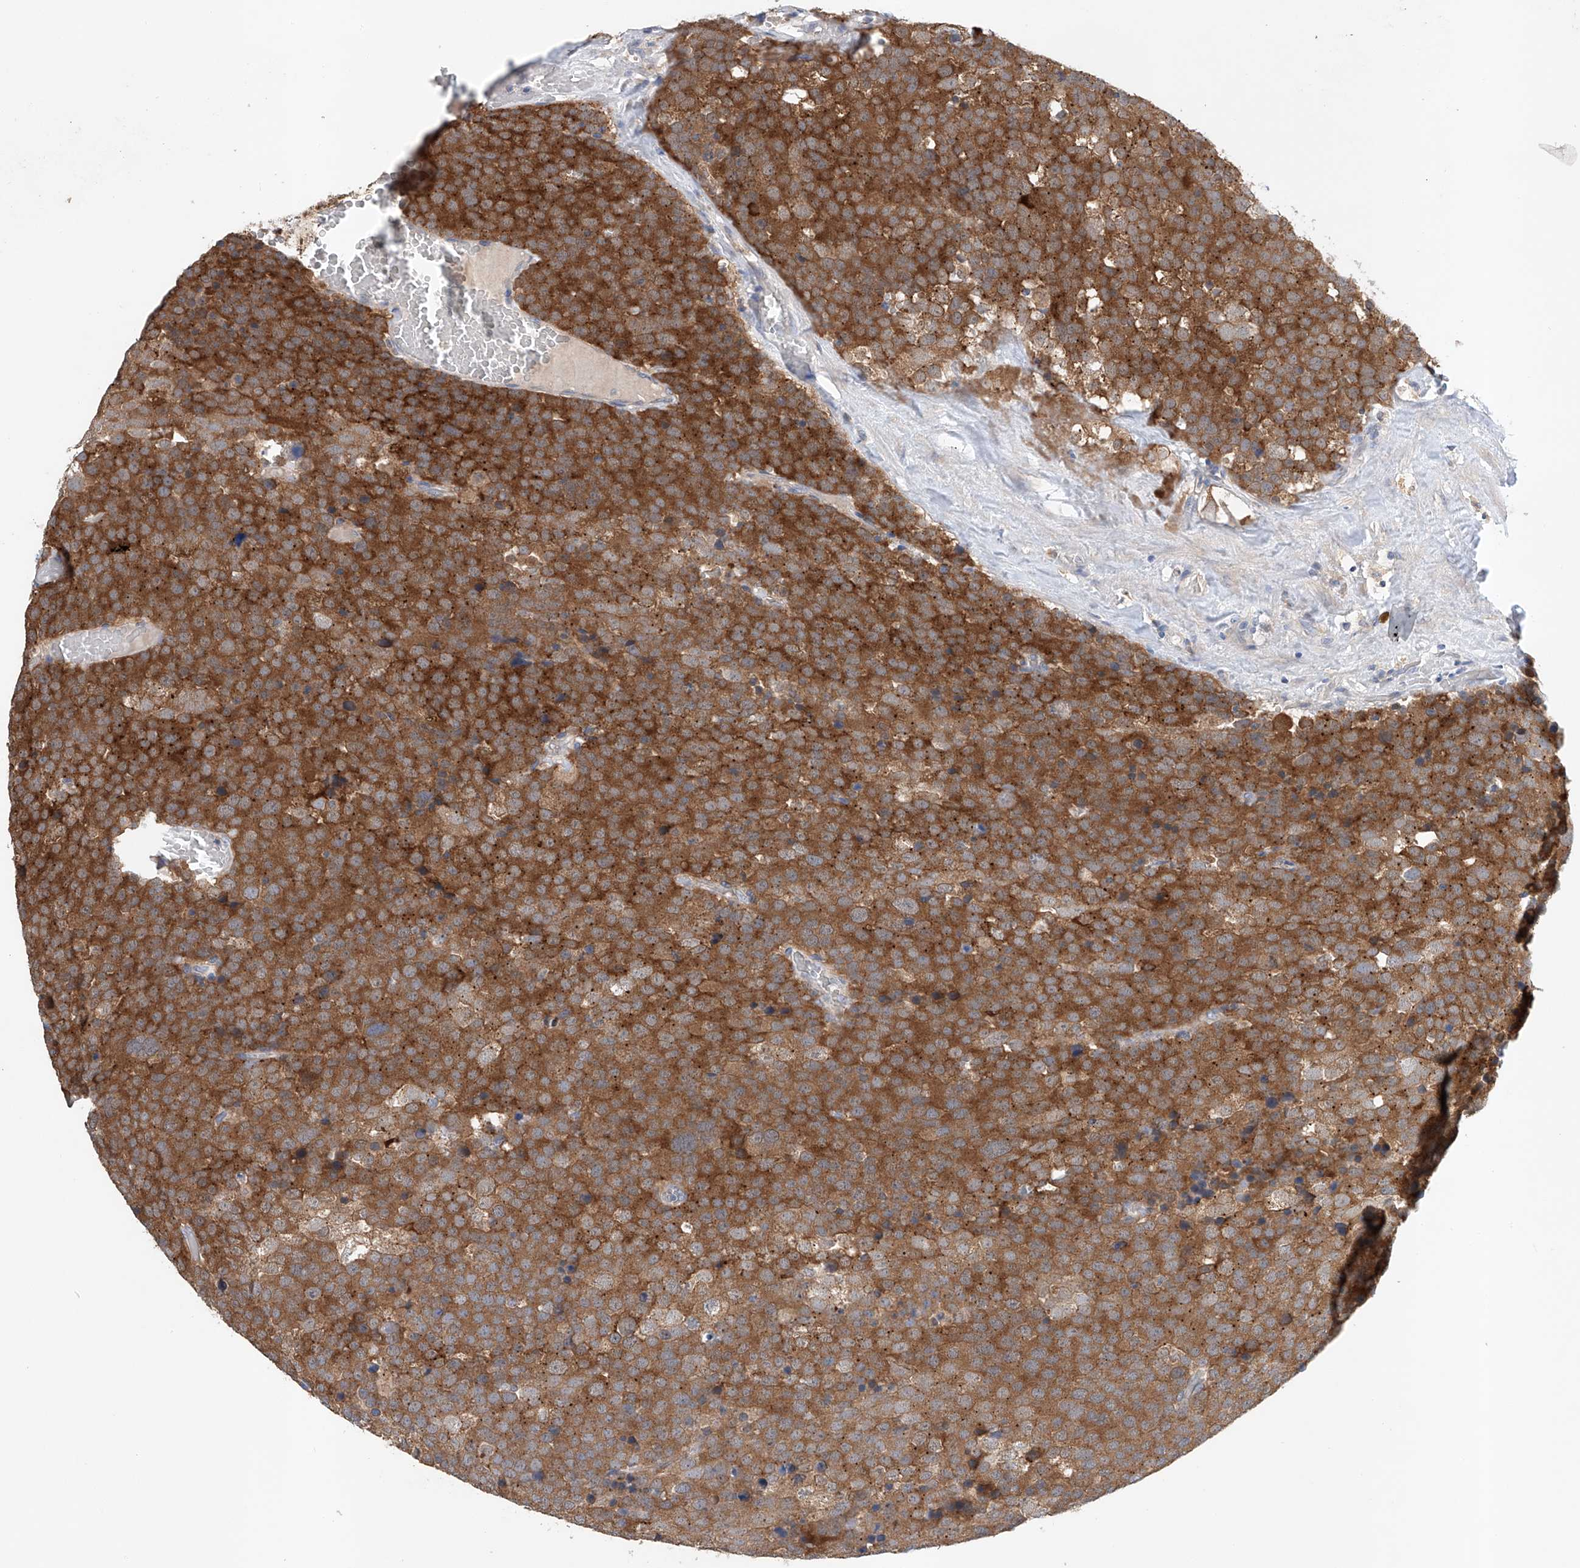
{"staining": {"intensity": "strong", "quantity": ">75%", "location": "cytoplasmic/membranous"}, "tissue": "testis cancer", "cell_type": "Tumor cells", "image_type": "cancer", "snomed": [{"axis": "morphology", "description": "Seminoma, NOS"}, {"axis": "topography", "description": "Testis"}], "caption": "Testis cancer tissue reveals strong cytoplasmic/membranous expression in approximately >75% of tumor cells, visualized by immunohistochemistry. Using DAB (brown) and hematoxylin (blue) stains, captured at high magnification using brightfield microscopy.", "gene": "GPC4", "patient": {"sex": "male", "age": 71}}